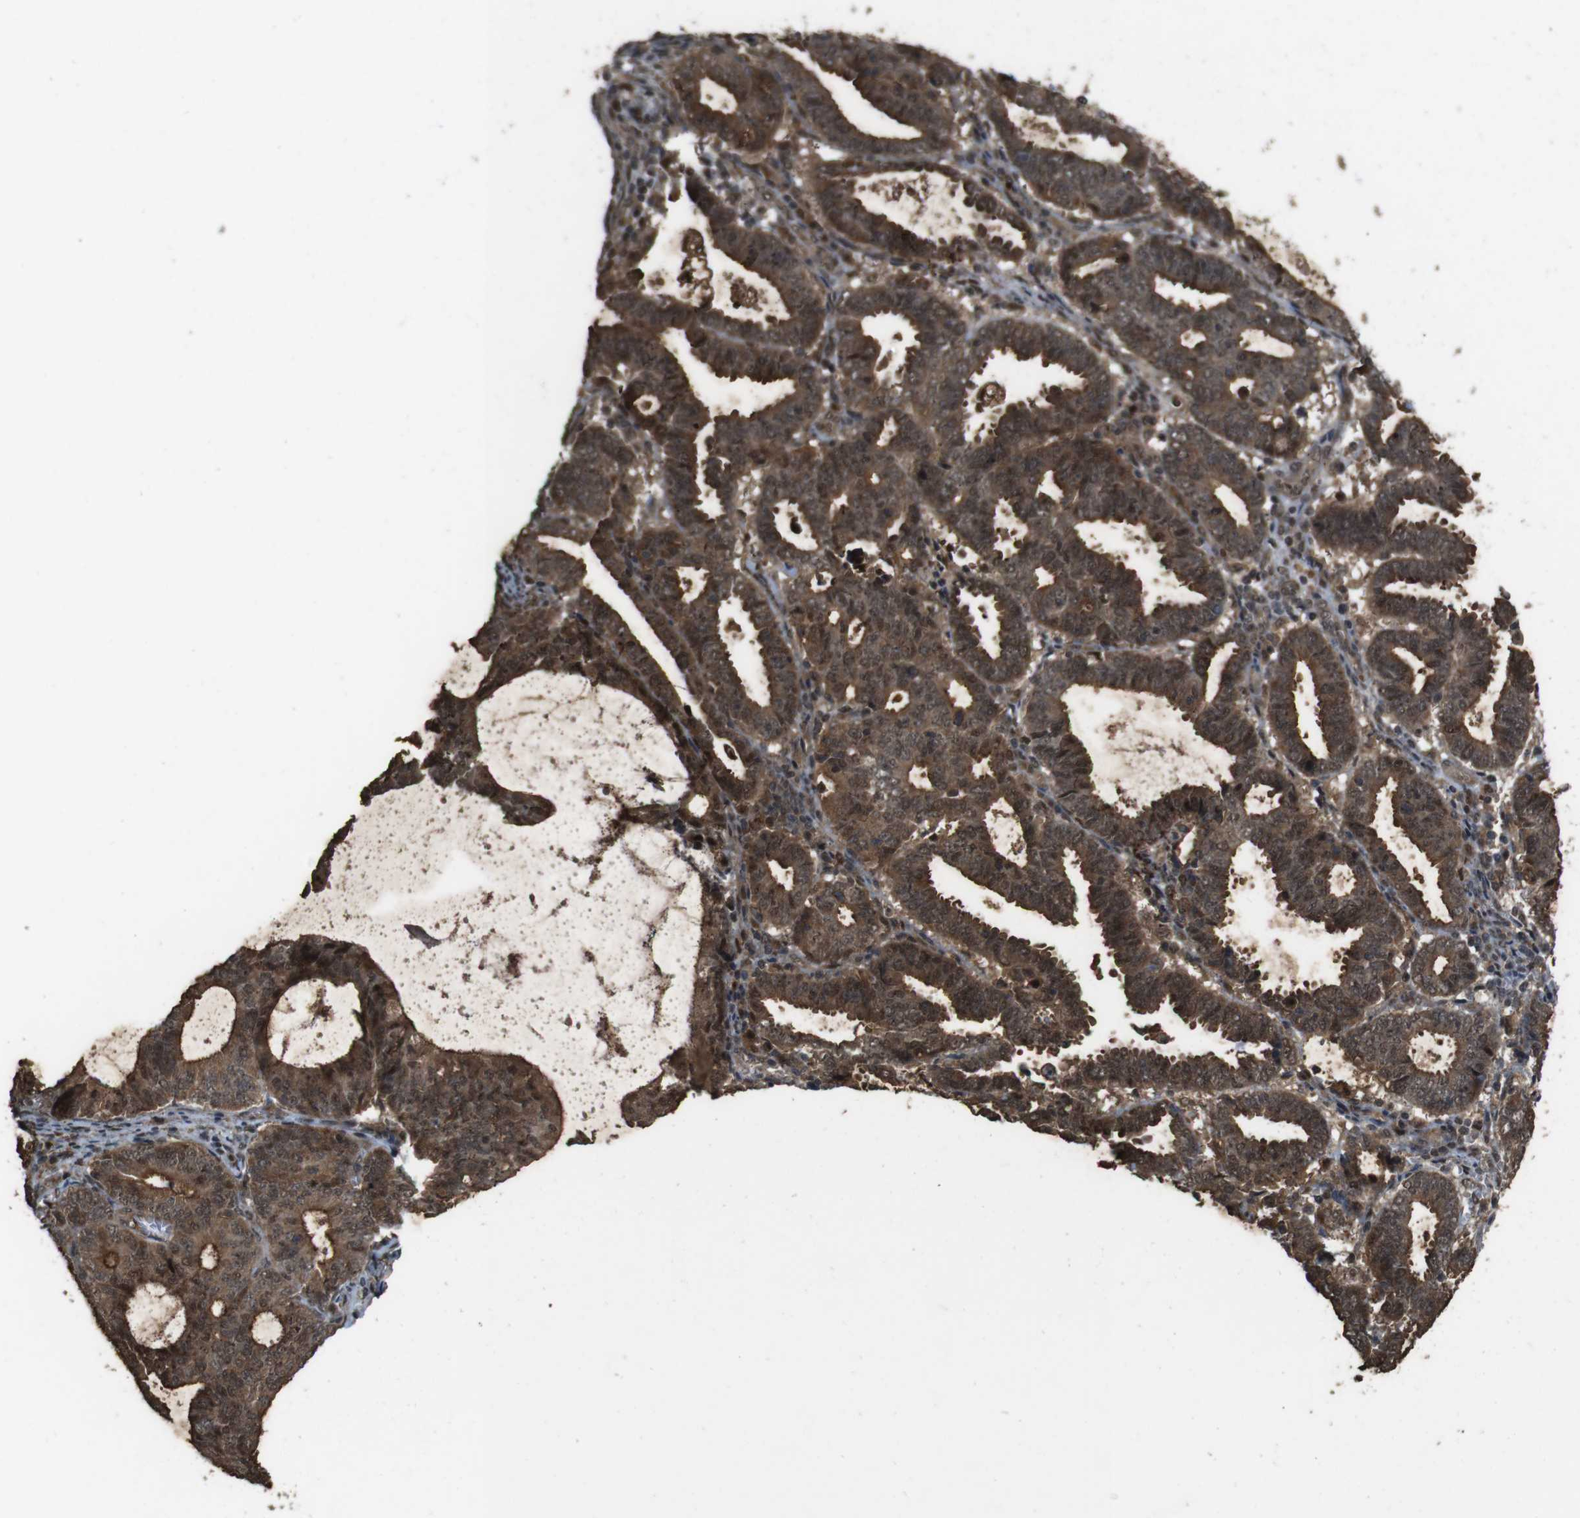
{"staining": {"intensity": "strong", "quantity": ">75%", "location": "cytoplasmic/membranous,nuclear"}, "tissue": "endometrial cancer", "cell_type": "Tumor cells", "image_type": "cancer", "snomed": [{"axis": "morphology", "description": "Adenocarcinoma, NOS"}, {"axis": "topography", "description": "Uterus"}], "caption": "A photomicrograph of human adenocarcinoma (endometrial) stained for a protein shows strong cytoplasmic/membranous and nuclear brown staining in tumor cells.", "gene": "CDC34", "patient": {"sex": "female", "age": 83}}